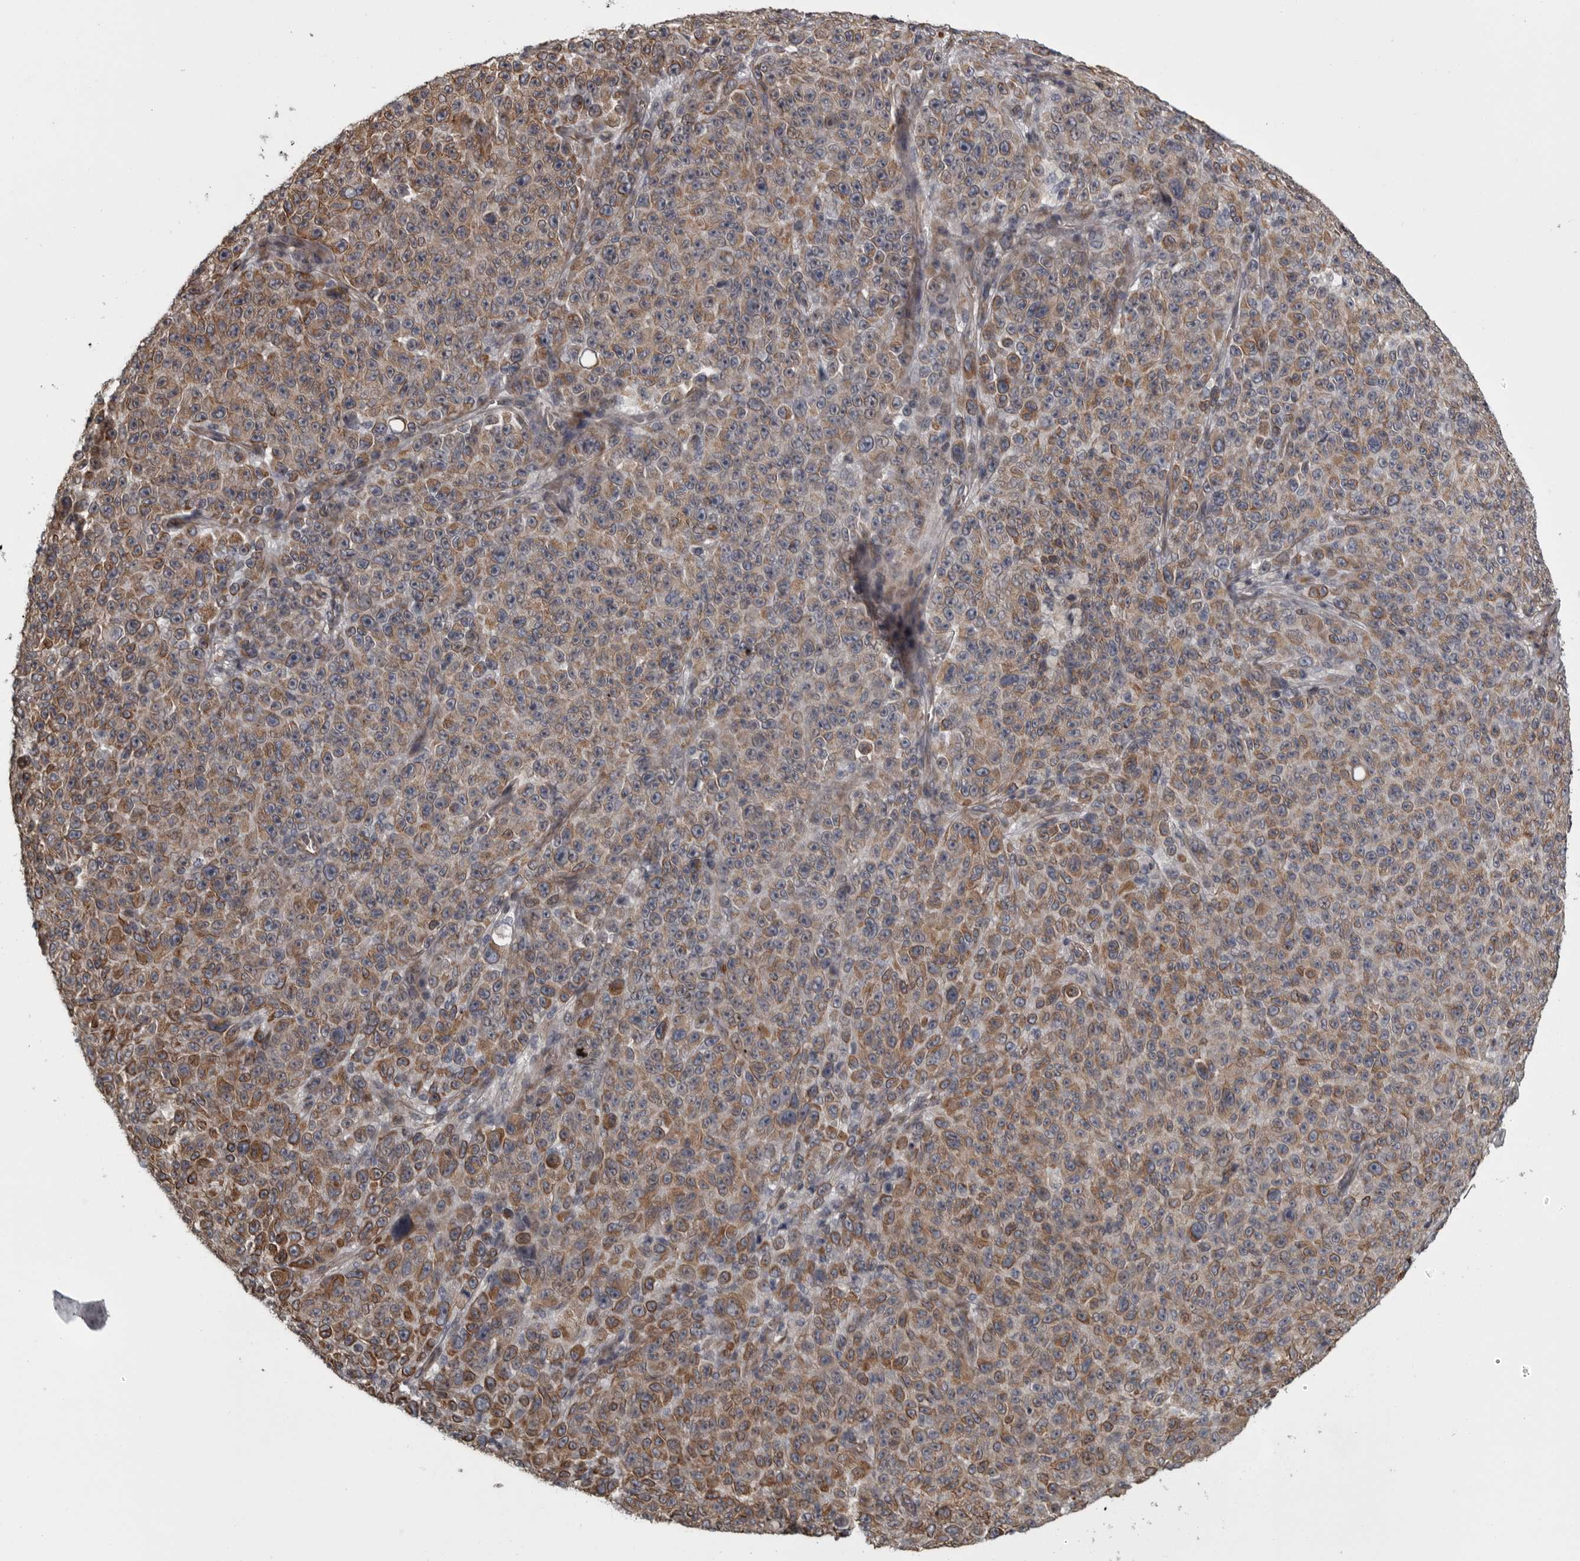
{"staining": {"intensity": "moderate", "quantity": ">75%", "location": "cytoplasmic/membranous"}, "tissue": "melanoma", "cell_type": "Tumor cells", "image_type": "cancer", "snomed": [{"axis": "morphology", "description": "Malignant melanoma, NOS"}, {"axis": "topography", "description": "Skin"}], "caption": "Moderate cytoplasmic/membranous expression is present in approximately >75% of tumor cells in malignant melanoma.", "gene": "FAAP100", "patient": {"sex": "female", "age": 82}}